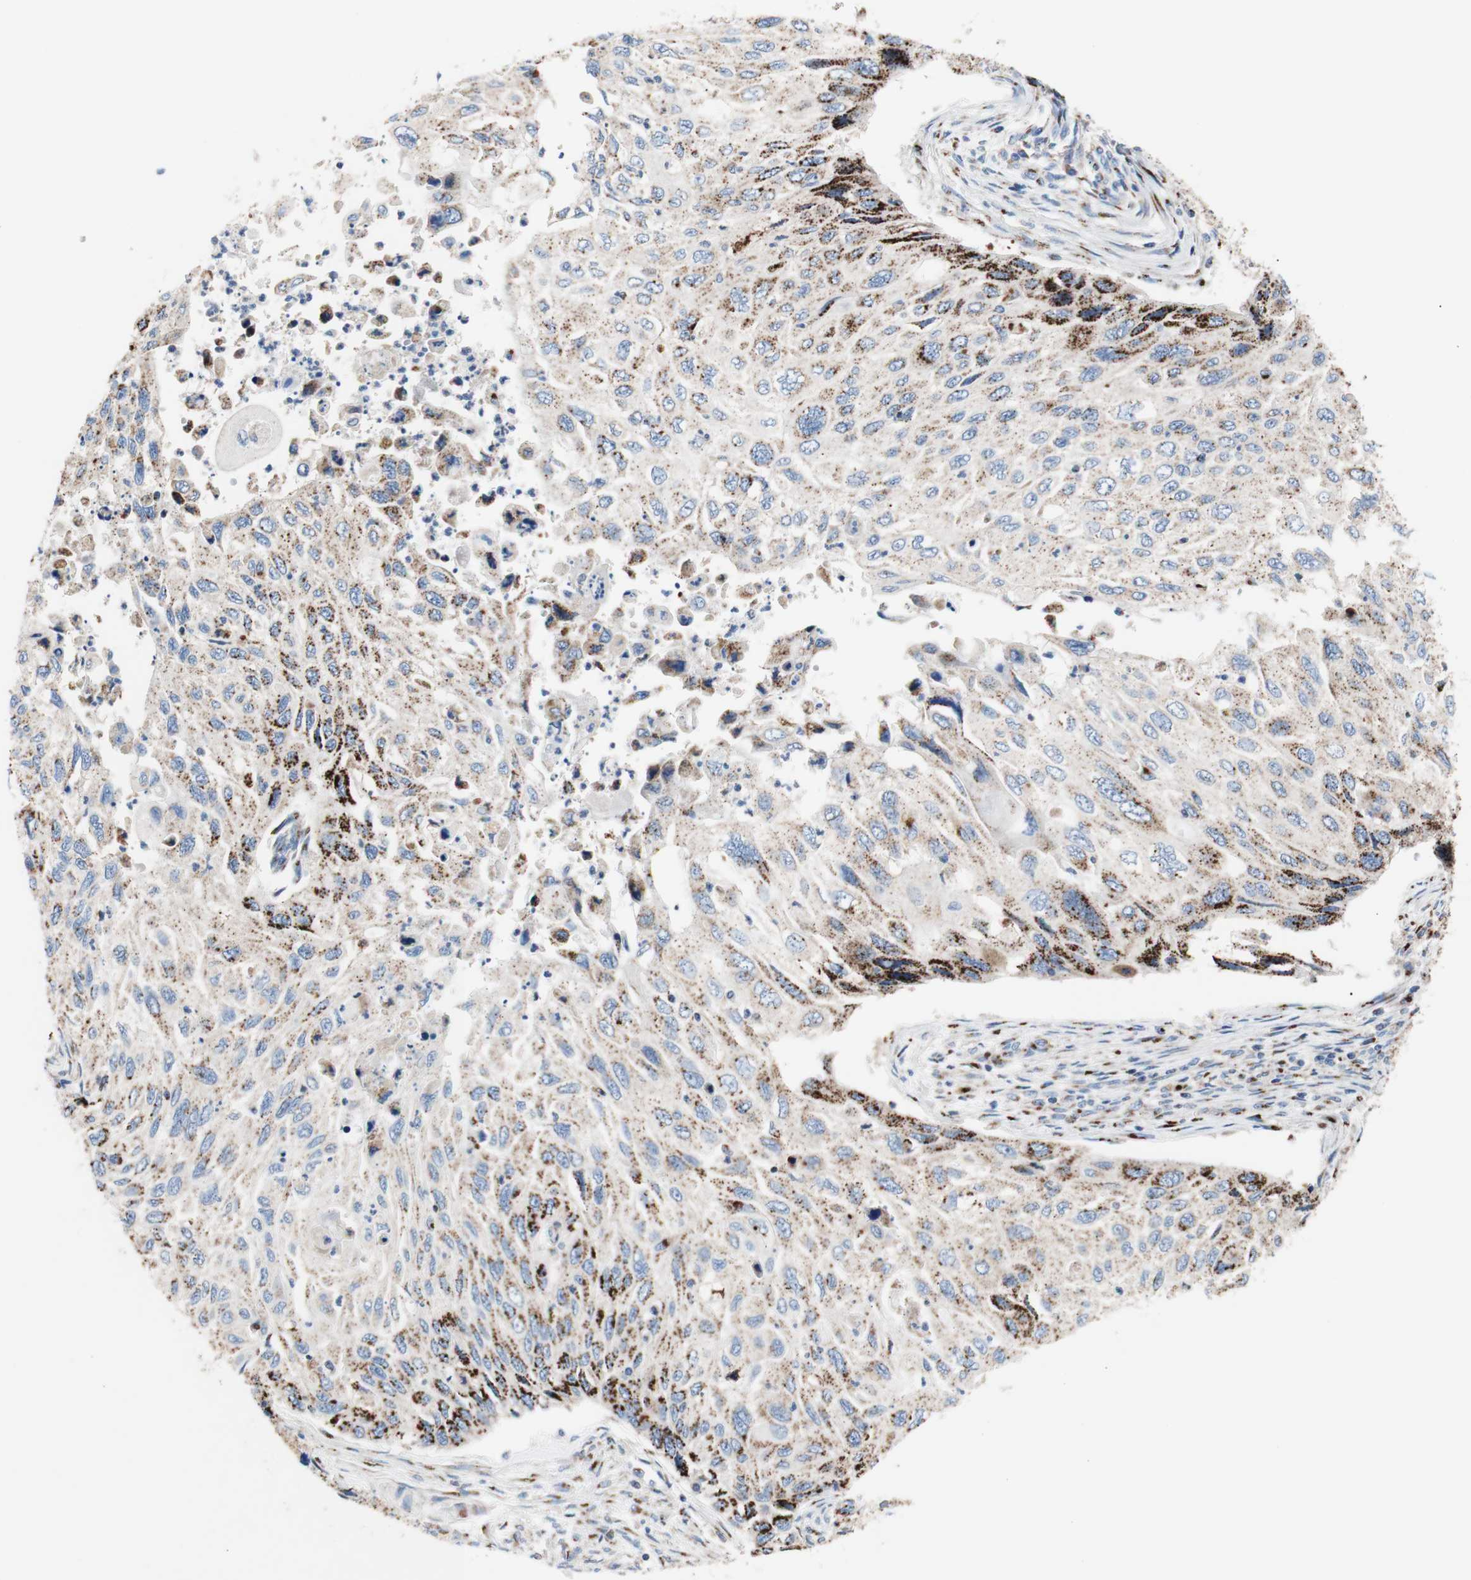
{"staining": {"intensity": "moderate", "quantity": "25%-75%", "location": "cytoplasmic/membranous"}, "tissue": "cervical cancer", "cell_type": "Tumor cells", "image_type": "cancer", "snomed": [{"axis": "morphology", "description": "Squamous cell carcinoma, NOS"}, {"axis": "topography", "description": "Cervix"}], "caption": "This is an image of immunohistochemistry (IHC) staining of cervical squamous cell carcinoma, which shows moderate positivity in the cytoplasmic/membranous of tumor cells.", "gene": "GALNT2", "patient": {"sex": "female", "age": 70}}